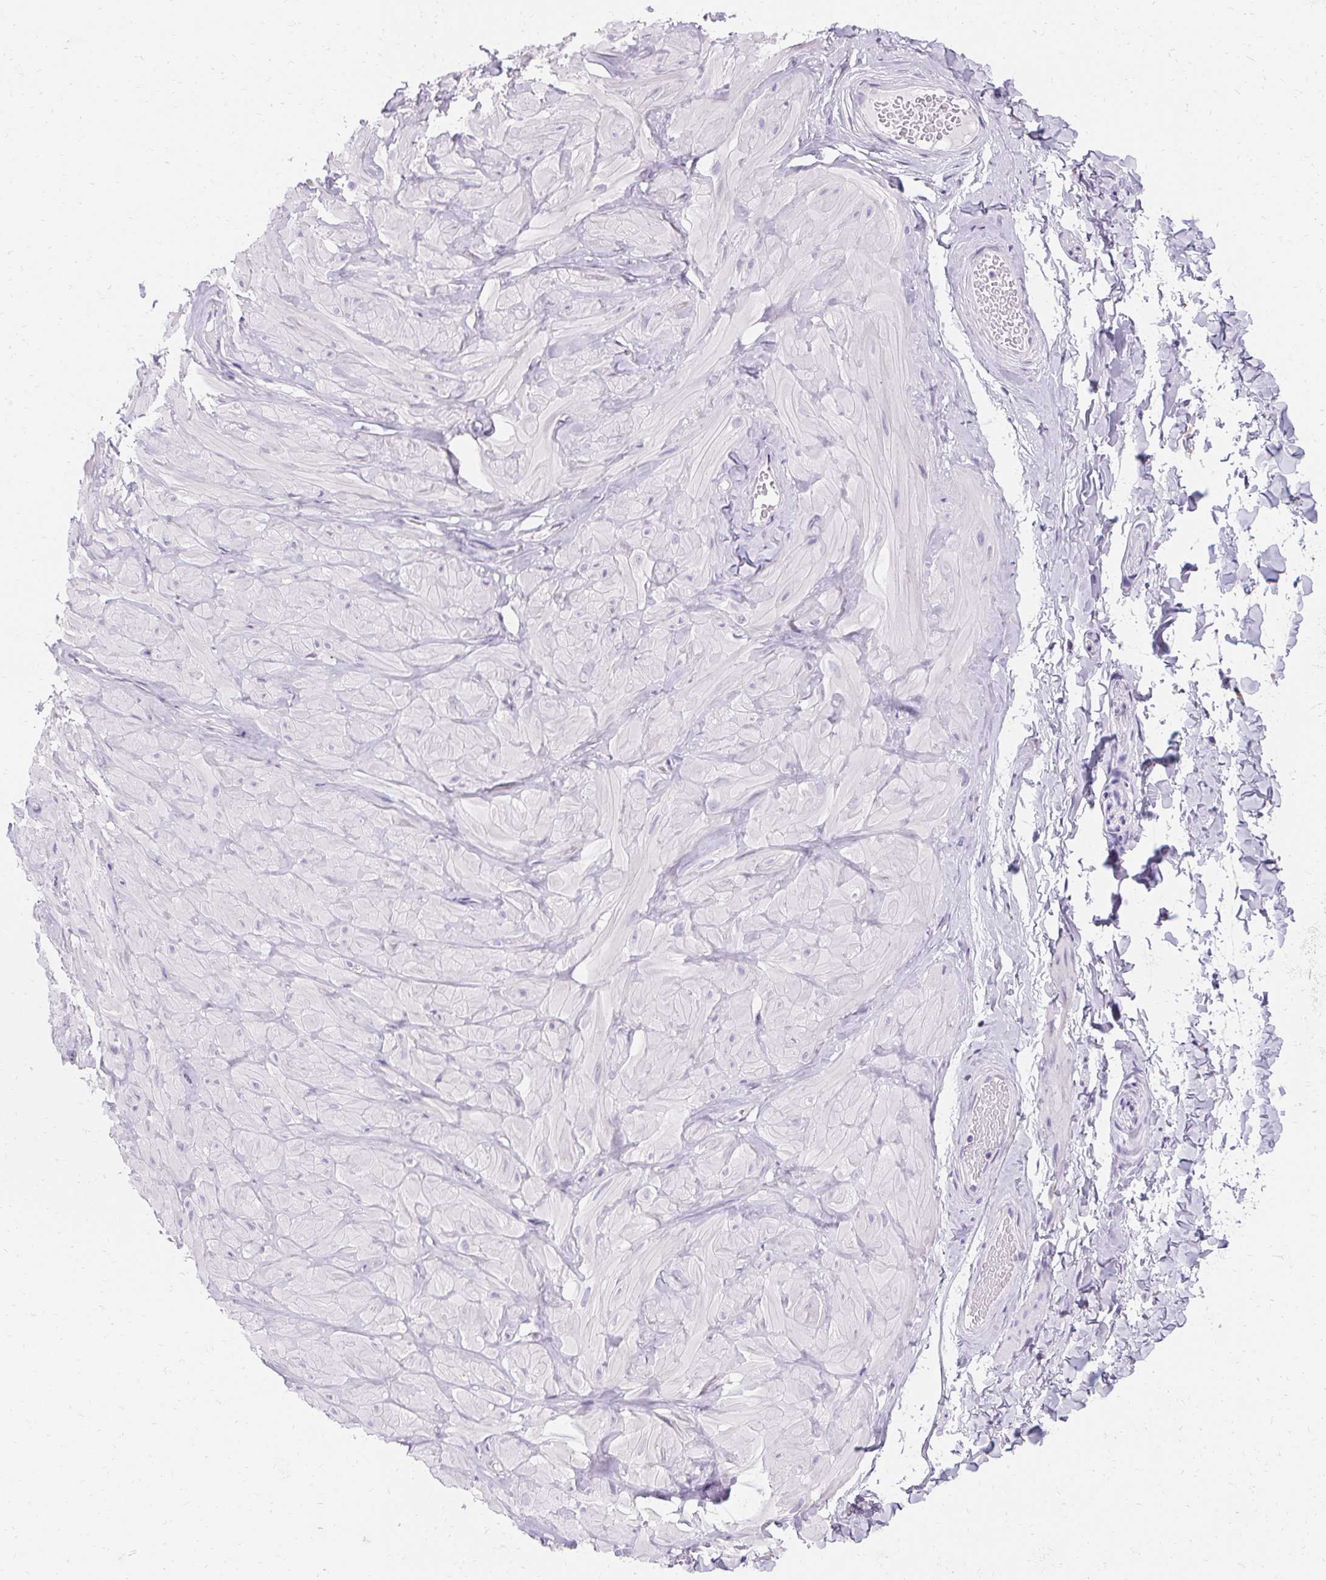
{"staining": {"intensity": "negative", "quantity": "none", "location": "none"}, "tissue": "soft tissue", "cell_type": "Fibroblasts", "image_type": "normal", "snomed": [{"axis": "morphology", "description": "Normal tissue, NOS"}, {"axis": "topography", "description": "Soft tissue"}, {"axis": "topography", "description": "Adipose tissue"}, {"axis": "topography", "description": "Vascular tissue"}, {"axis": "topography", "description": "Peripheral nerve tissue"}], "caption": "Immunohistochemistry micrograph of normal soft tissue: soft tissue stained with DAB demonstrates no significant protein staining in fibroblasts.", "gene": "ASGR2", "patient": {"sex": "male", "age": 29}}